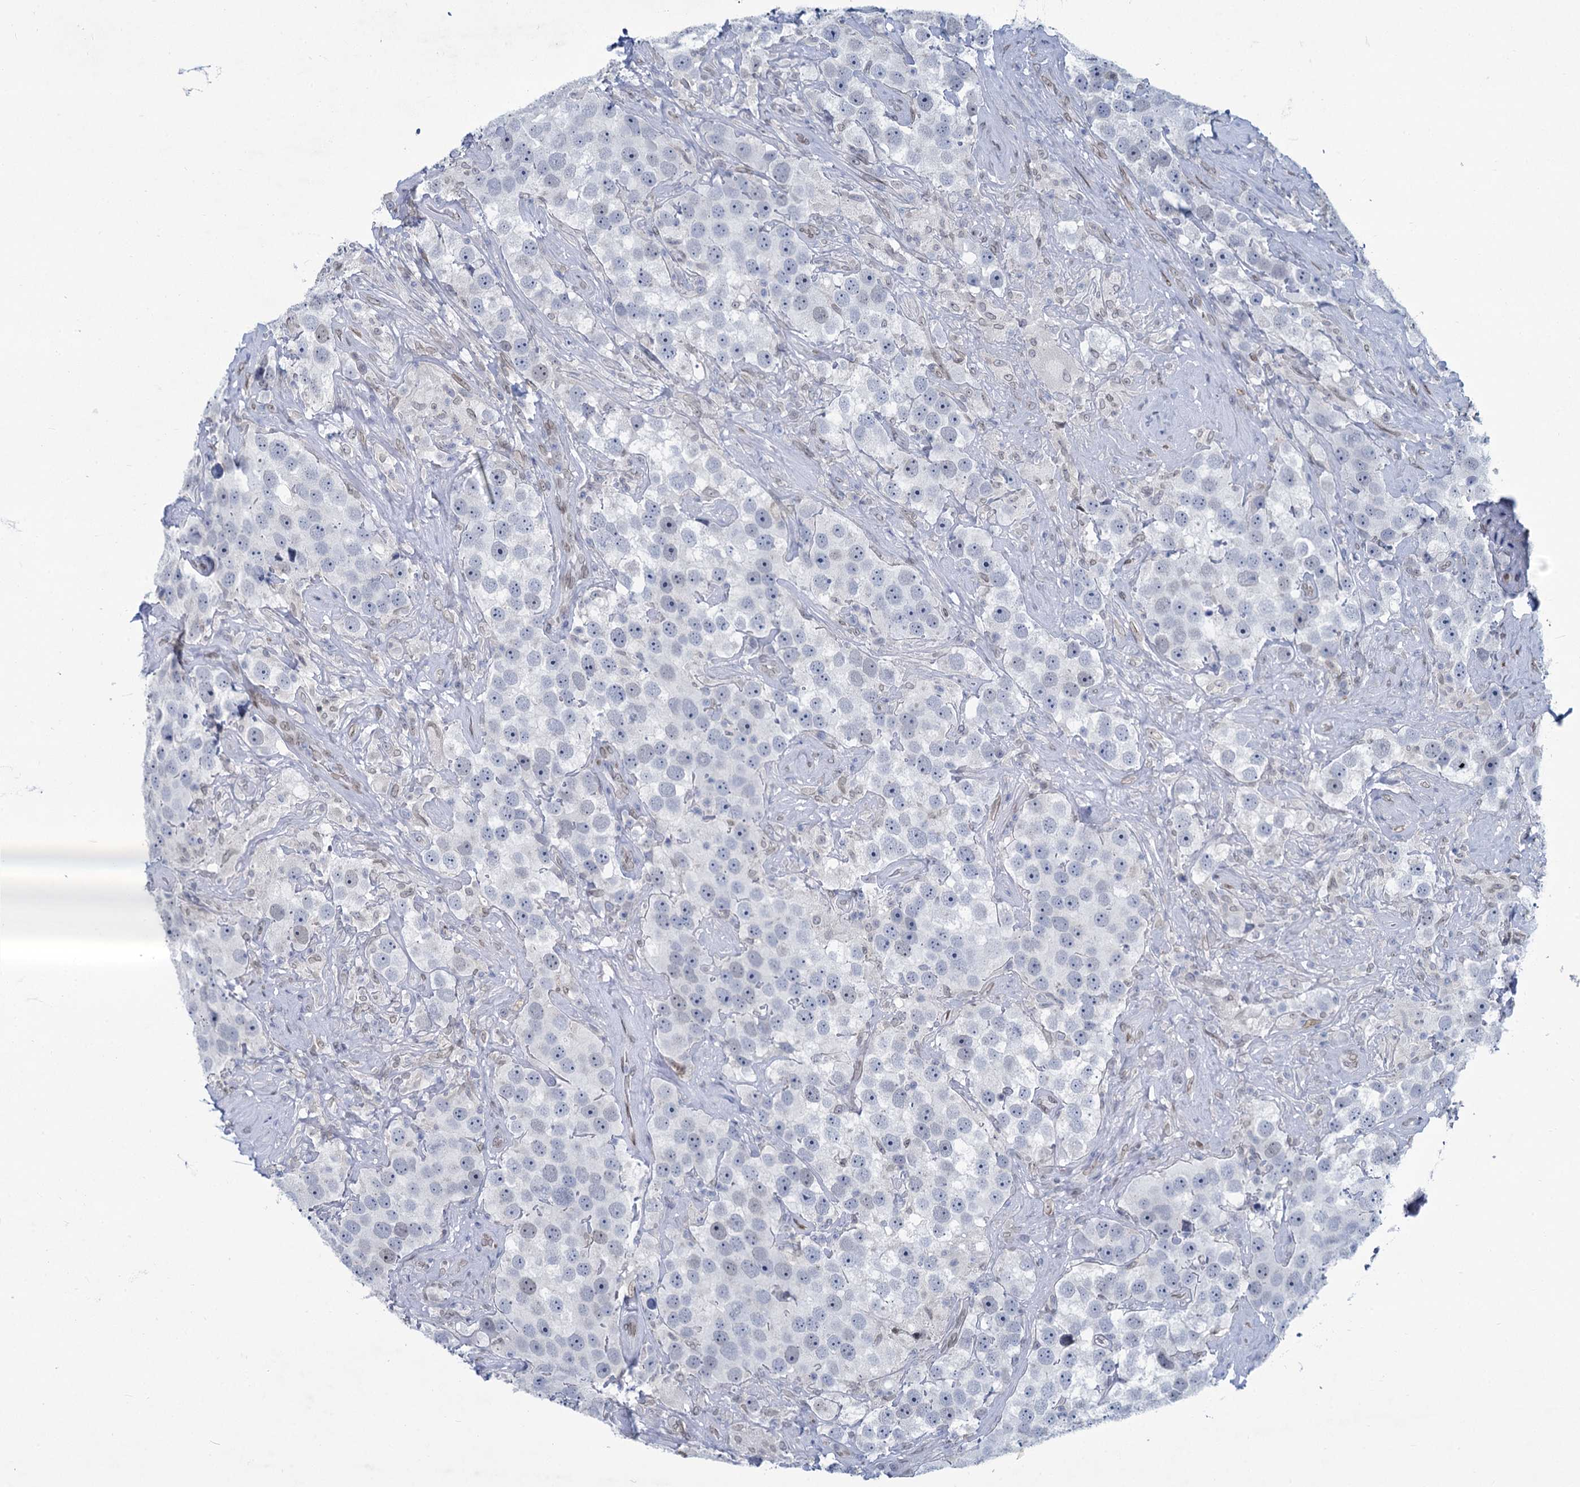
{"staining": {"intensity": "negative", "quantity": "none", "location": "none"}, "tissue": "testis cancer", "cell_type": "Tumor cells", "image_type": "cancer", "snomed": [{"axis": "morphology", "description": "Seminoma, NOS"}, {"axis": "topography", "description": "Testis"}], "caption": "An image of human testis seminoma is negative for staining in tumor cells.", "gene": "PRSS35", "patient": {"sex": "male", "age": 49}}